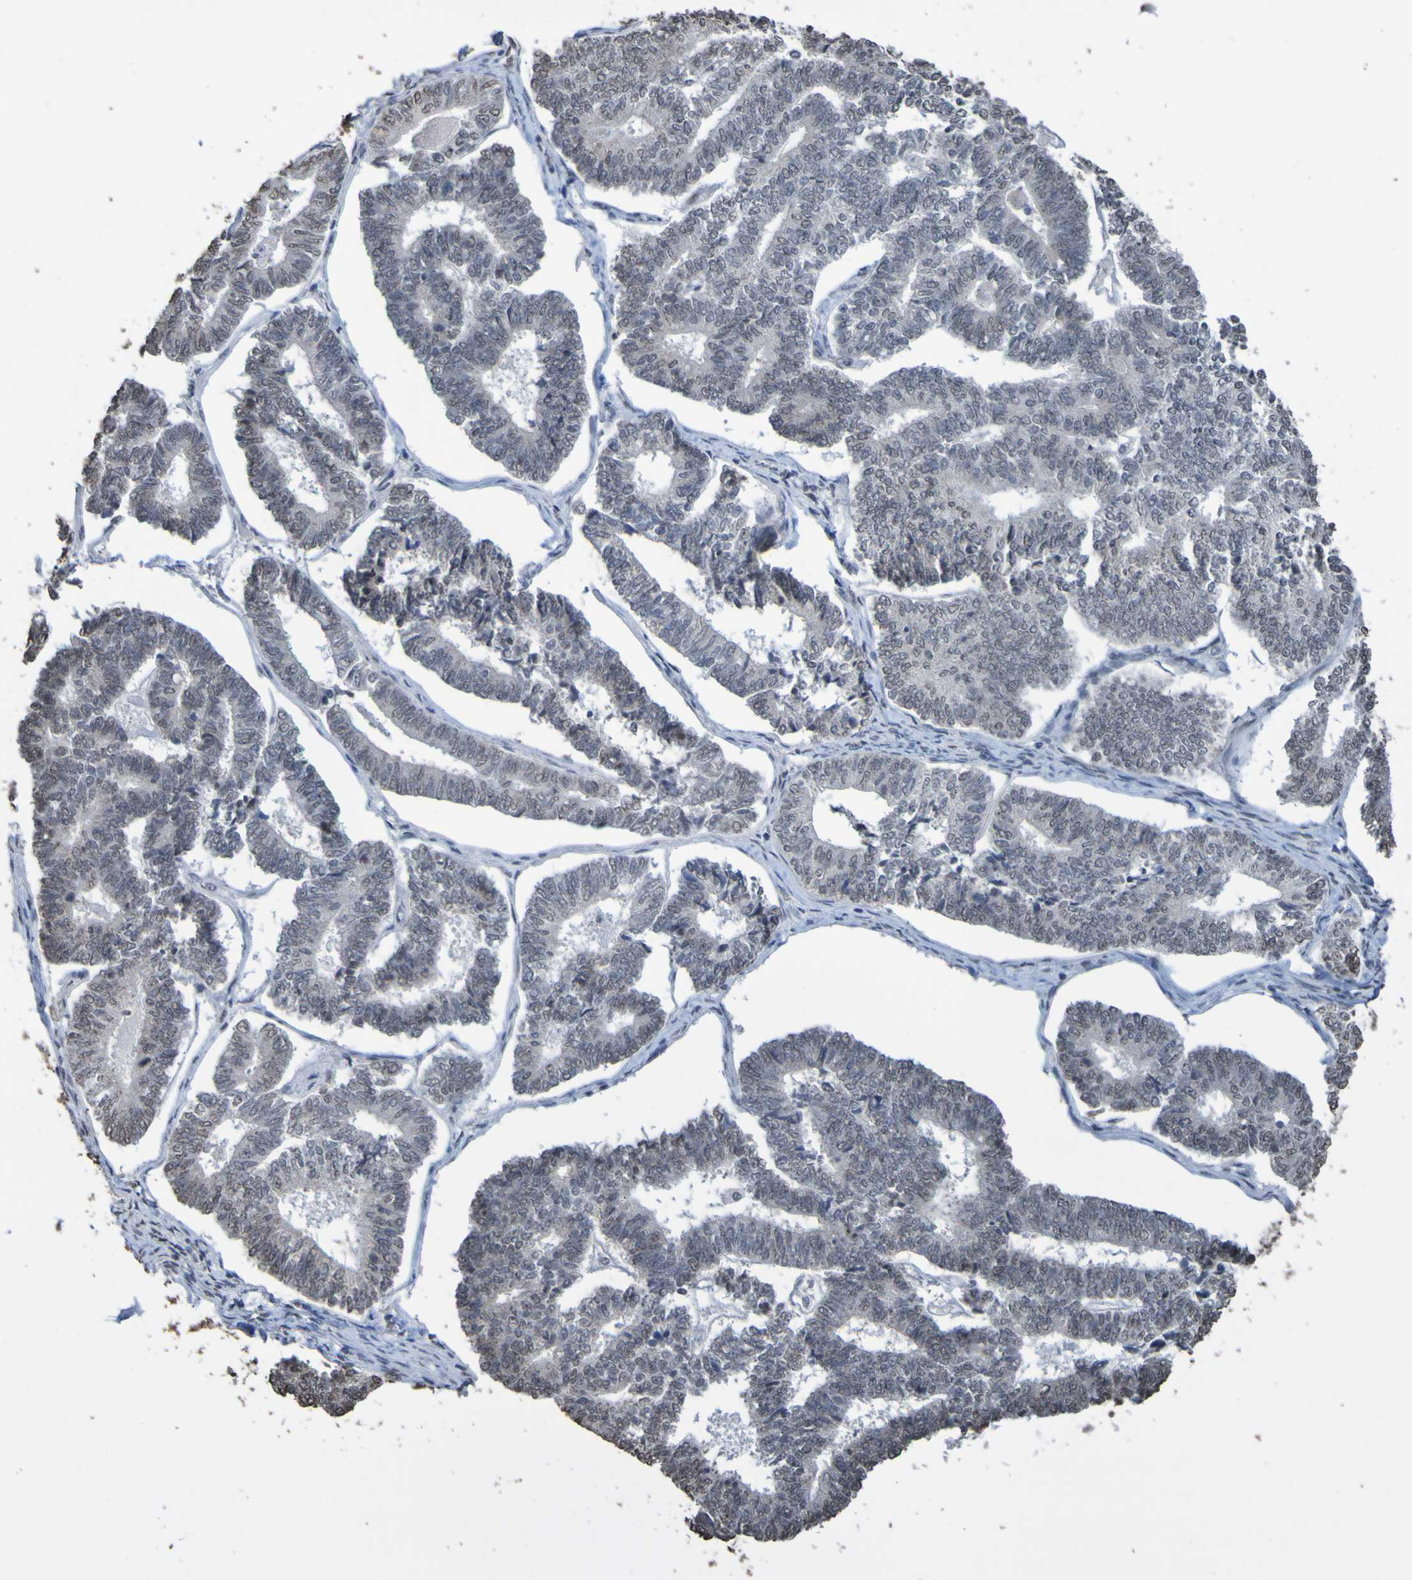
{"staining": {"intensity": "negative", "quantity": "none", "location": "none"}, "tissue": "endometrial cancer", "cell_type": "Tumor cells", "image_type": "cancer", "snomed": [{"axis": "morphology", "description": "Adenocarcinoma, NOS"}, {"axis": "topography", "description": "Endometrium"}], "caption": "Endometrial cancer (adenocarcinoma) was stained to show a protein in brown. There is no significant expression in tumor cells. (DAB (3,3'-diaminobenzidine) IHC visualized using brightfield microscopy, high magnification).", "gene": "ALKBH2", "patient": {"sex": "female", "age": 70}}